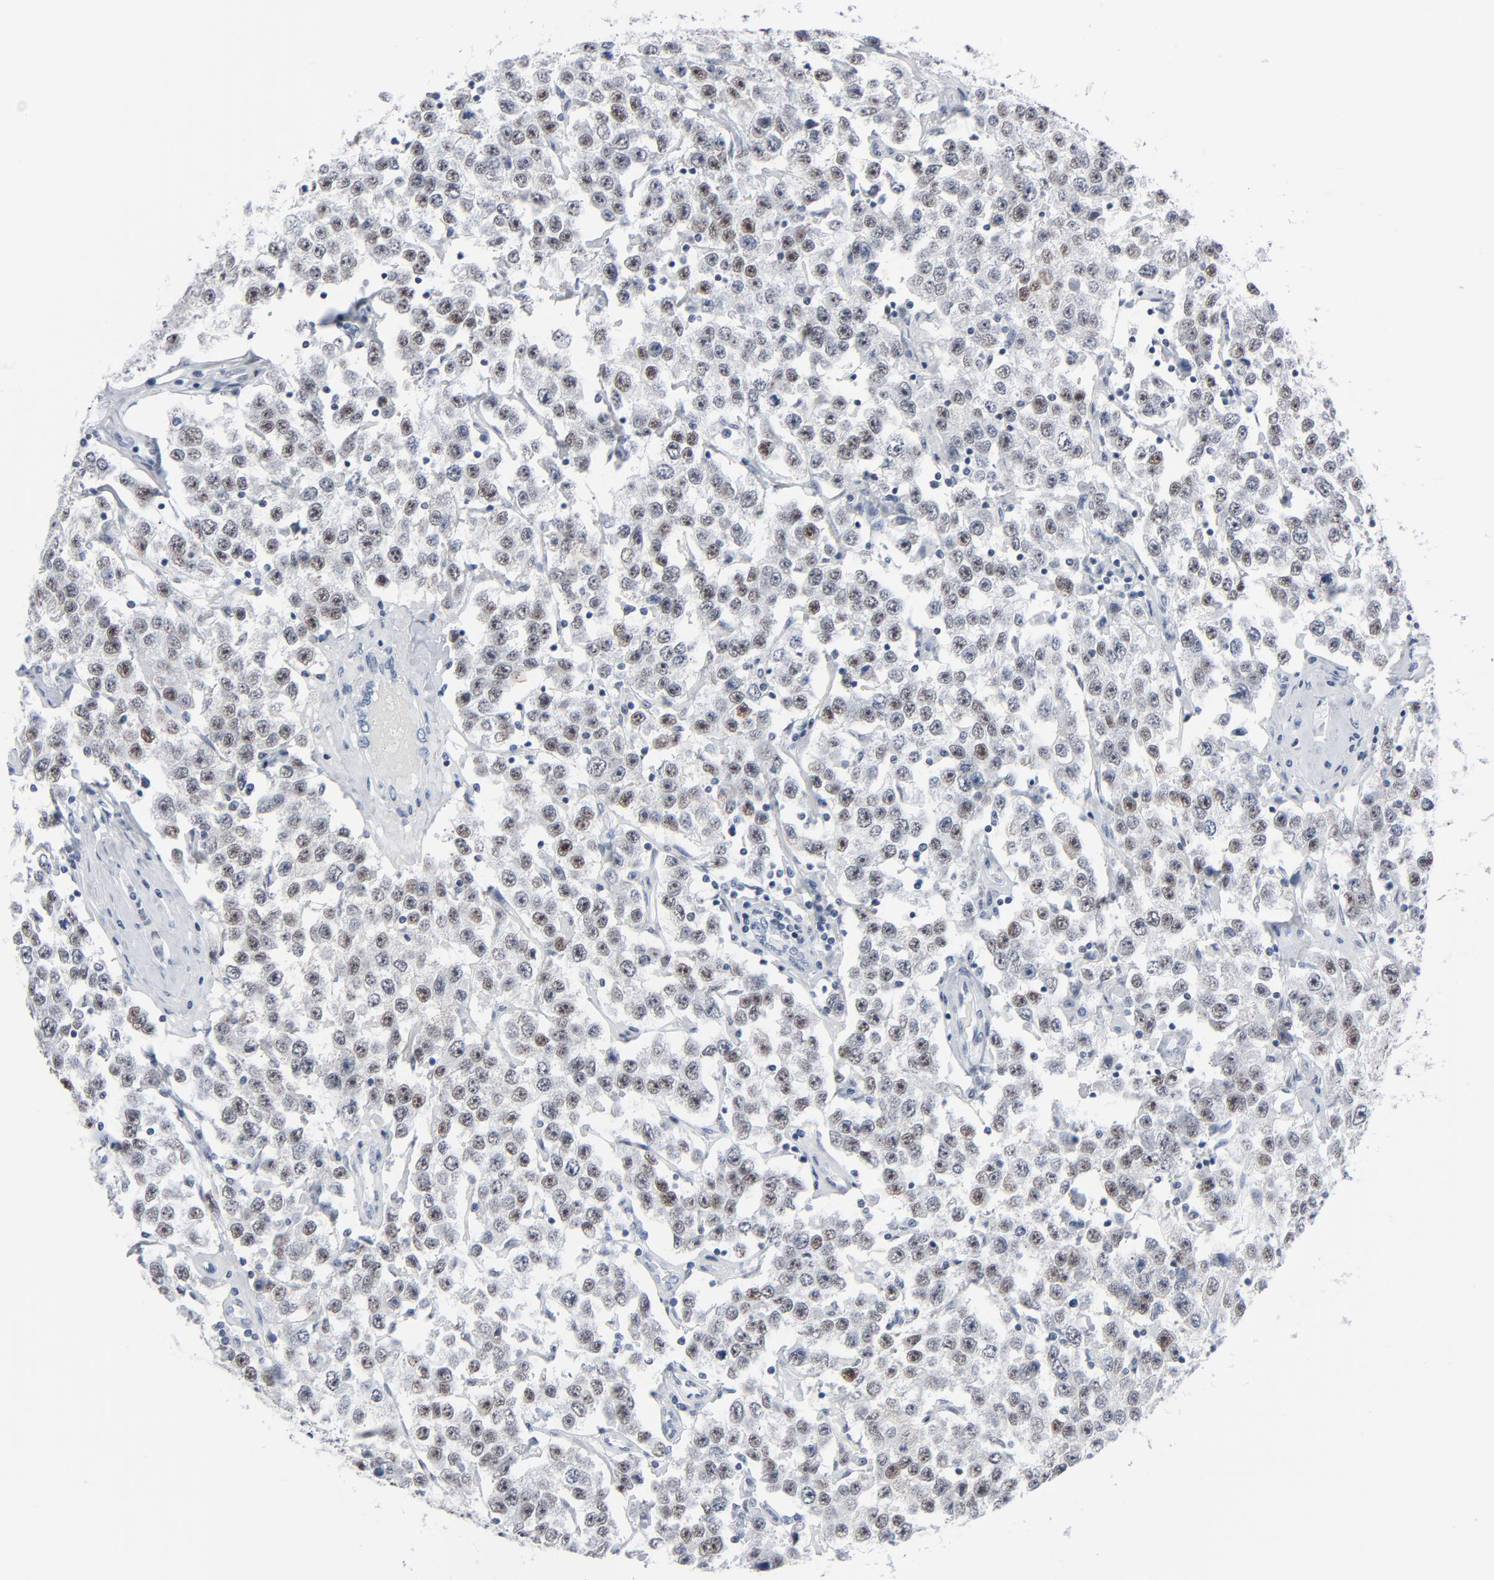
{"staining": {"intensity": "weak", "quantity": ">75%", "location": "nuclear"}, "tissue": "testis cancer", "cell_type": "Tumor cells", "image_type": "cancer", "snomed": [{"axis": "morphology", "description": "Seminoma, NOS"}, {"axis": "topography", "description": "Testis"}], "caption": "There is low levels of weak nuclear staining in tumor cells of testis cancer, as demonstrated by immunohistochemical staining (brown color).", "gene": "SIRT1", "patient": {"sex": "male", "age": 52}}